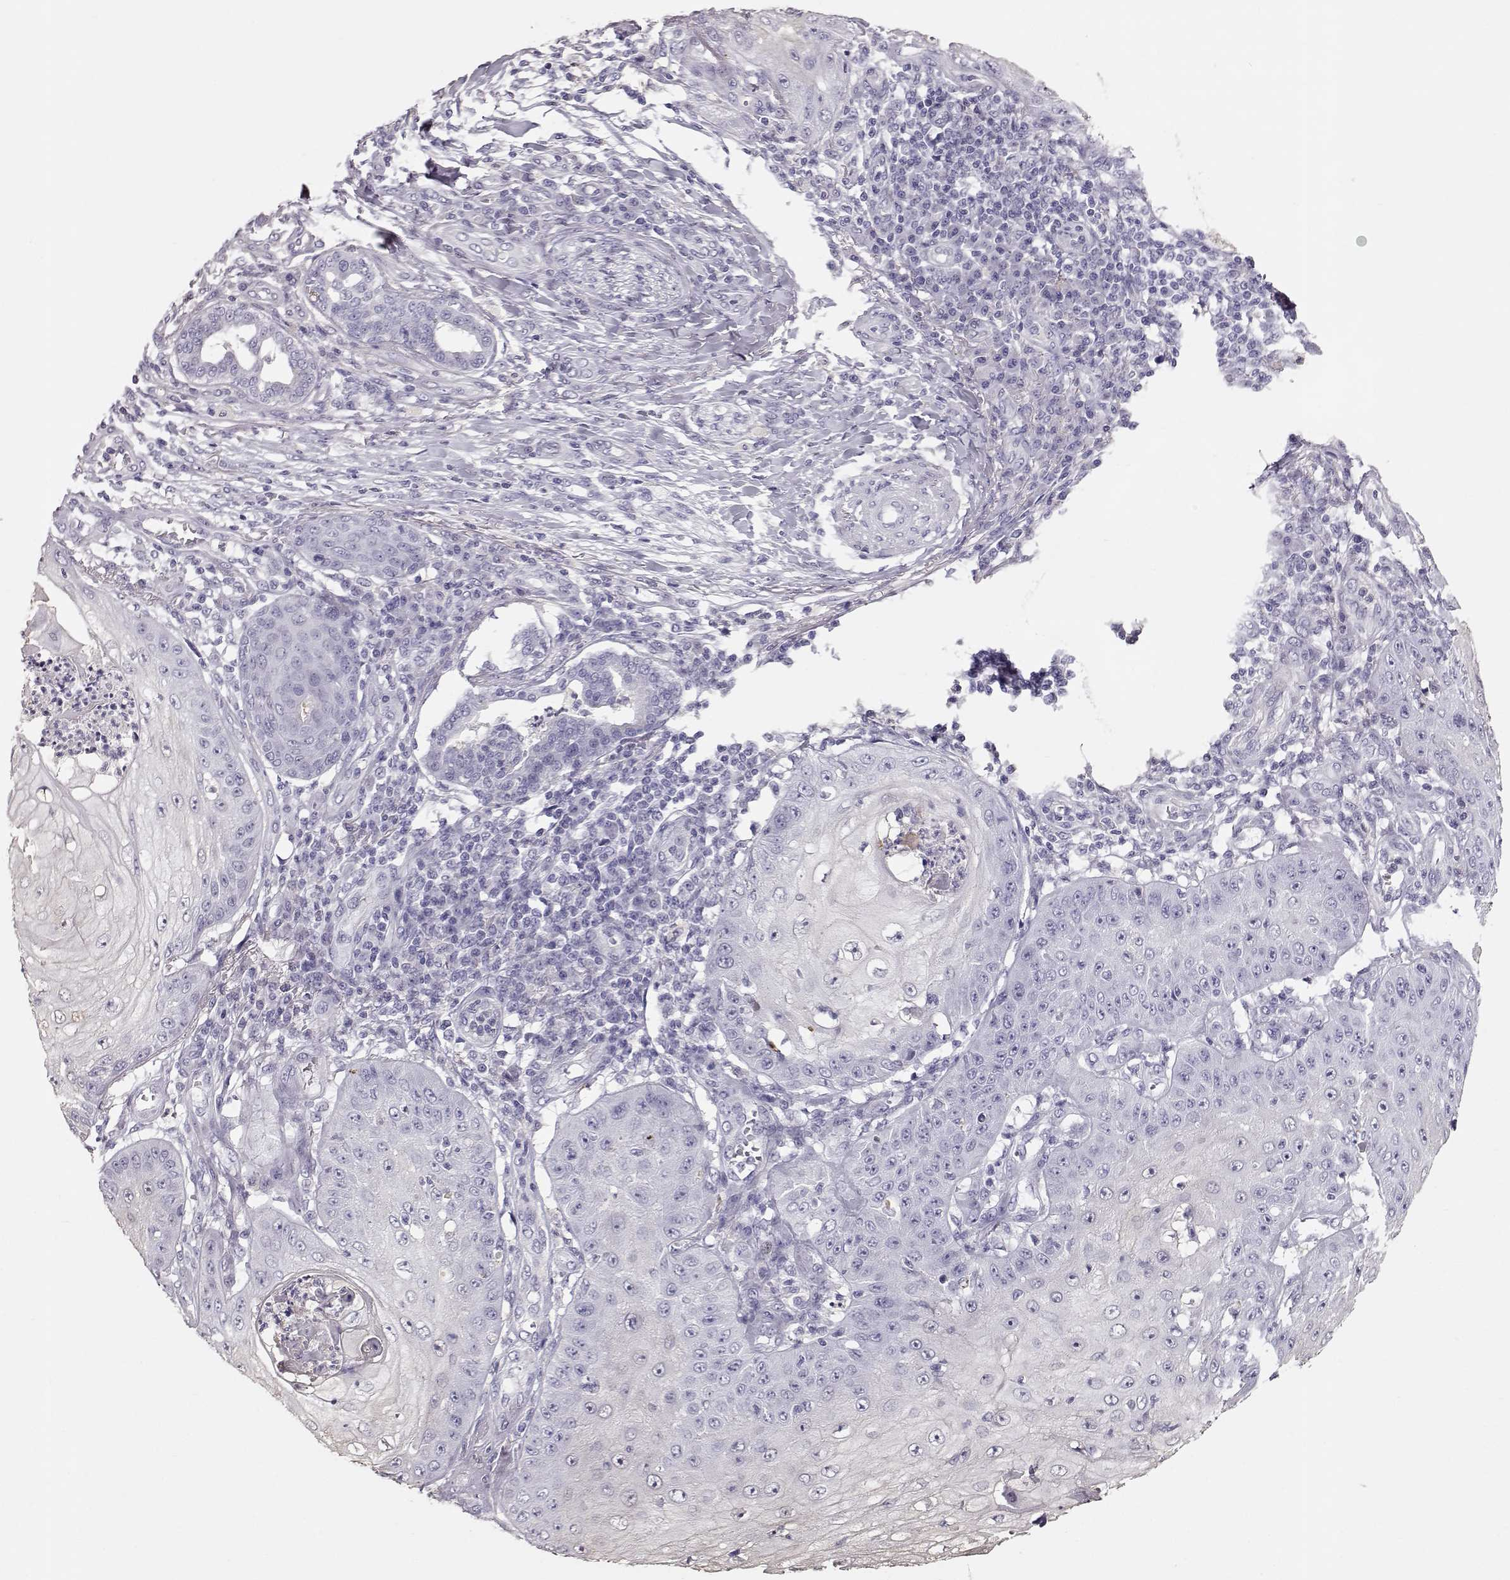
{"staining": {"intensity": "negative", "quantity": "none", "location": "none"}, "tissue": "skin cancer", "cell_type": "Tumor cells", "image_type": "cancer", "snomed": [{"axis": "morphology", "description": "Squamous cell carcinoma, NOS"}, {"axis": "topography", "description": "Skin"}], "caption": "Skin squamous cell carcinoma was stained to show a protein in brown. There is no significant expression in tumor cells.", "gene": "POU1F1", "patient": {"sex": "male", "age": 70}}